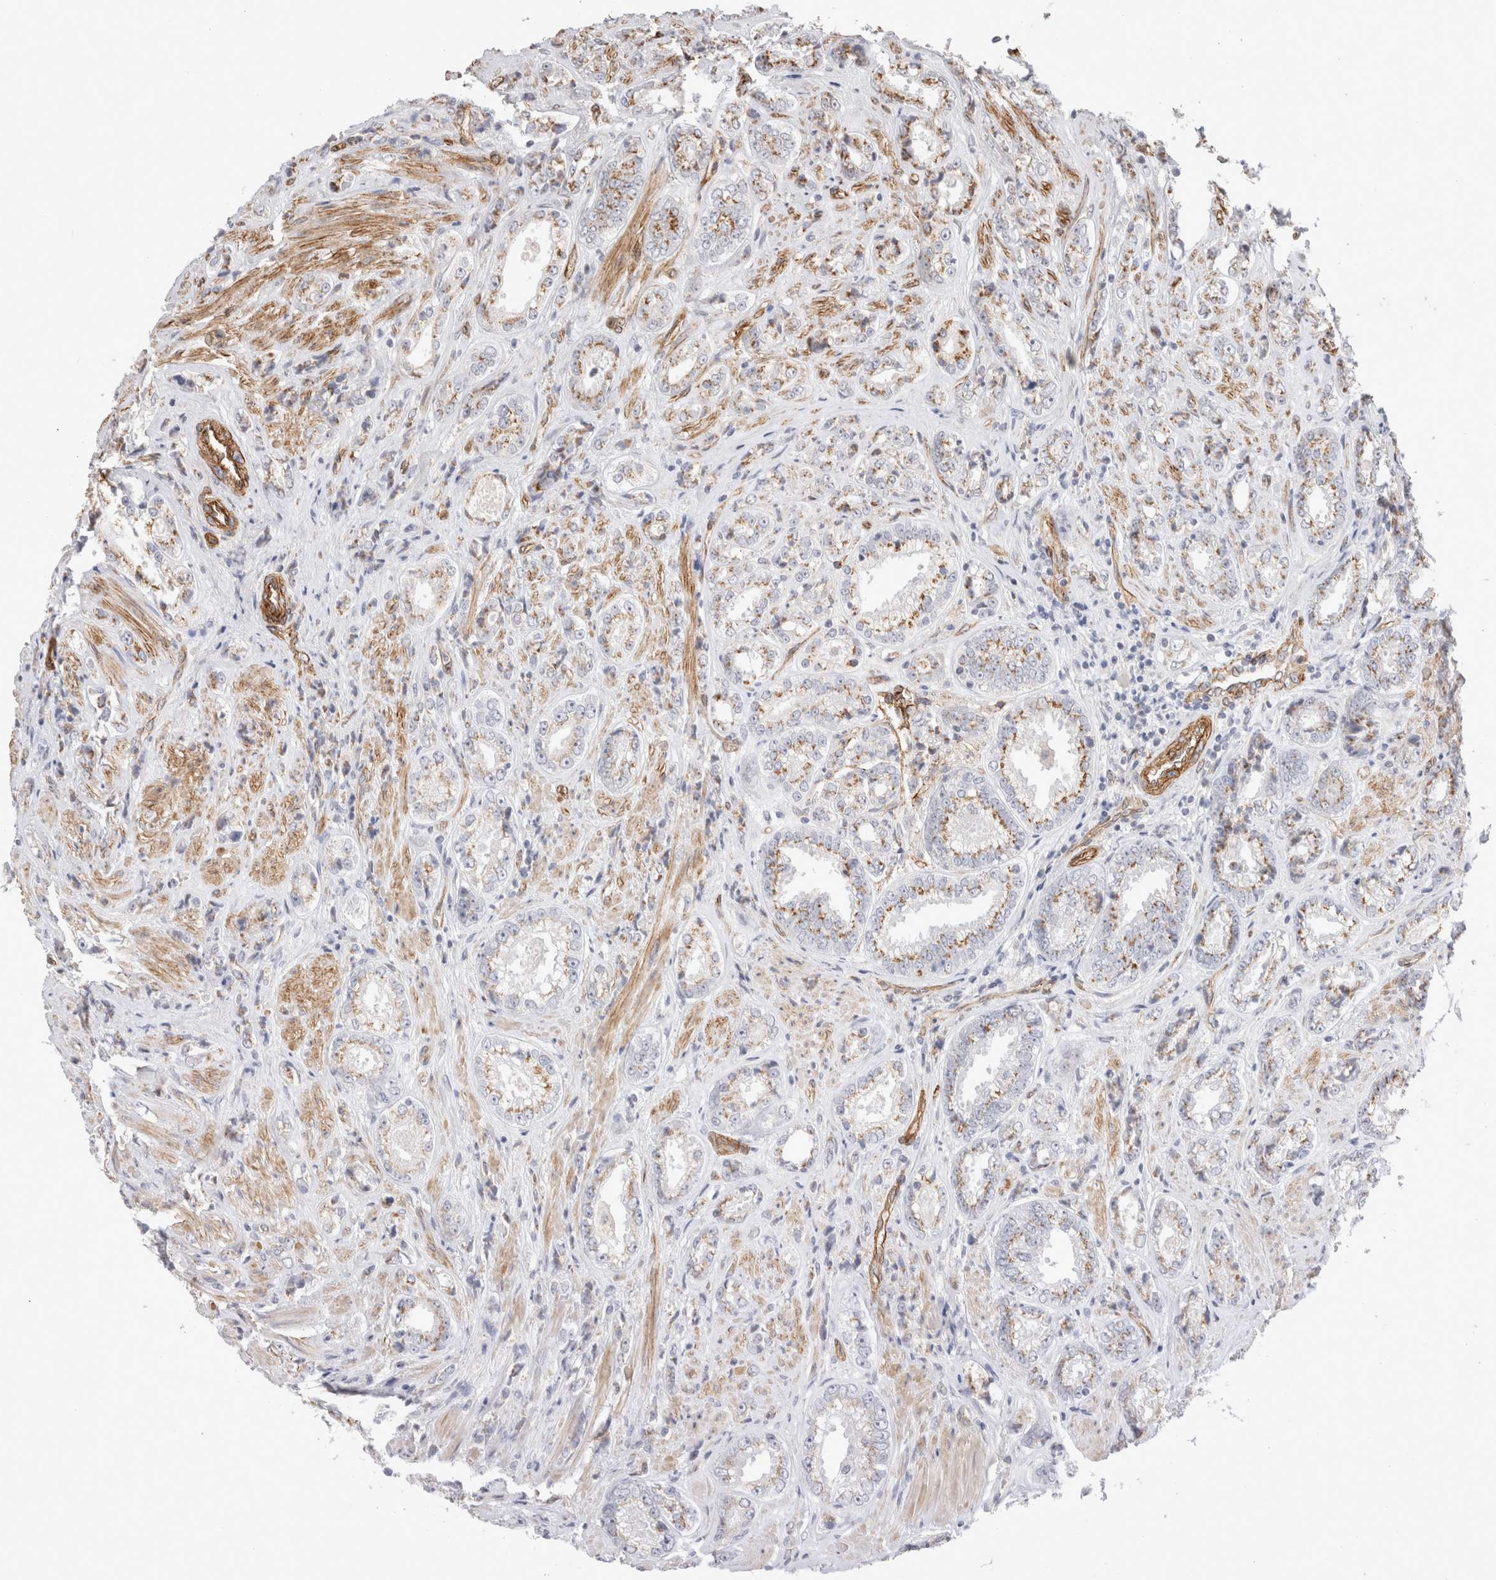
{"staining": {"intensity": "moderate", "quantity": ">75%", "location": "cytoplasmic/membranous"}, "tissue": "prostate cancer", "cell_type": "Tumor cells", "image_type": "cancer", "snomed": [{"axis": "morphology", "description": "Adenocarcinoma, High grade"}, {"axis": "topography", "description": "Prostate"}], "caption": "Immunohistochemistry histopathology image of neoplastic tissue: human prostate adenocarcinoma (high-grade) stained using immunohistochemistry displays medium levels of moderate protein expression localized specifically in the cytoplasmic/membranous of tumor cells, appearing as a cytoplasmic/membranous brown color.", "gene": "CAAP1", "patient": {"sex": "male", "age": 61}}